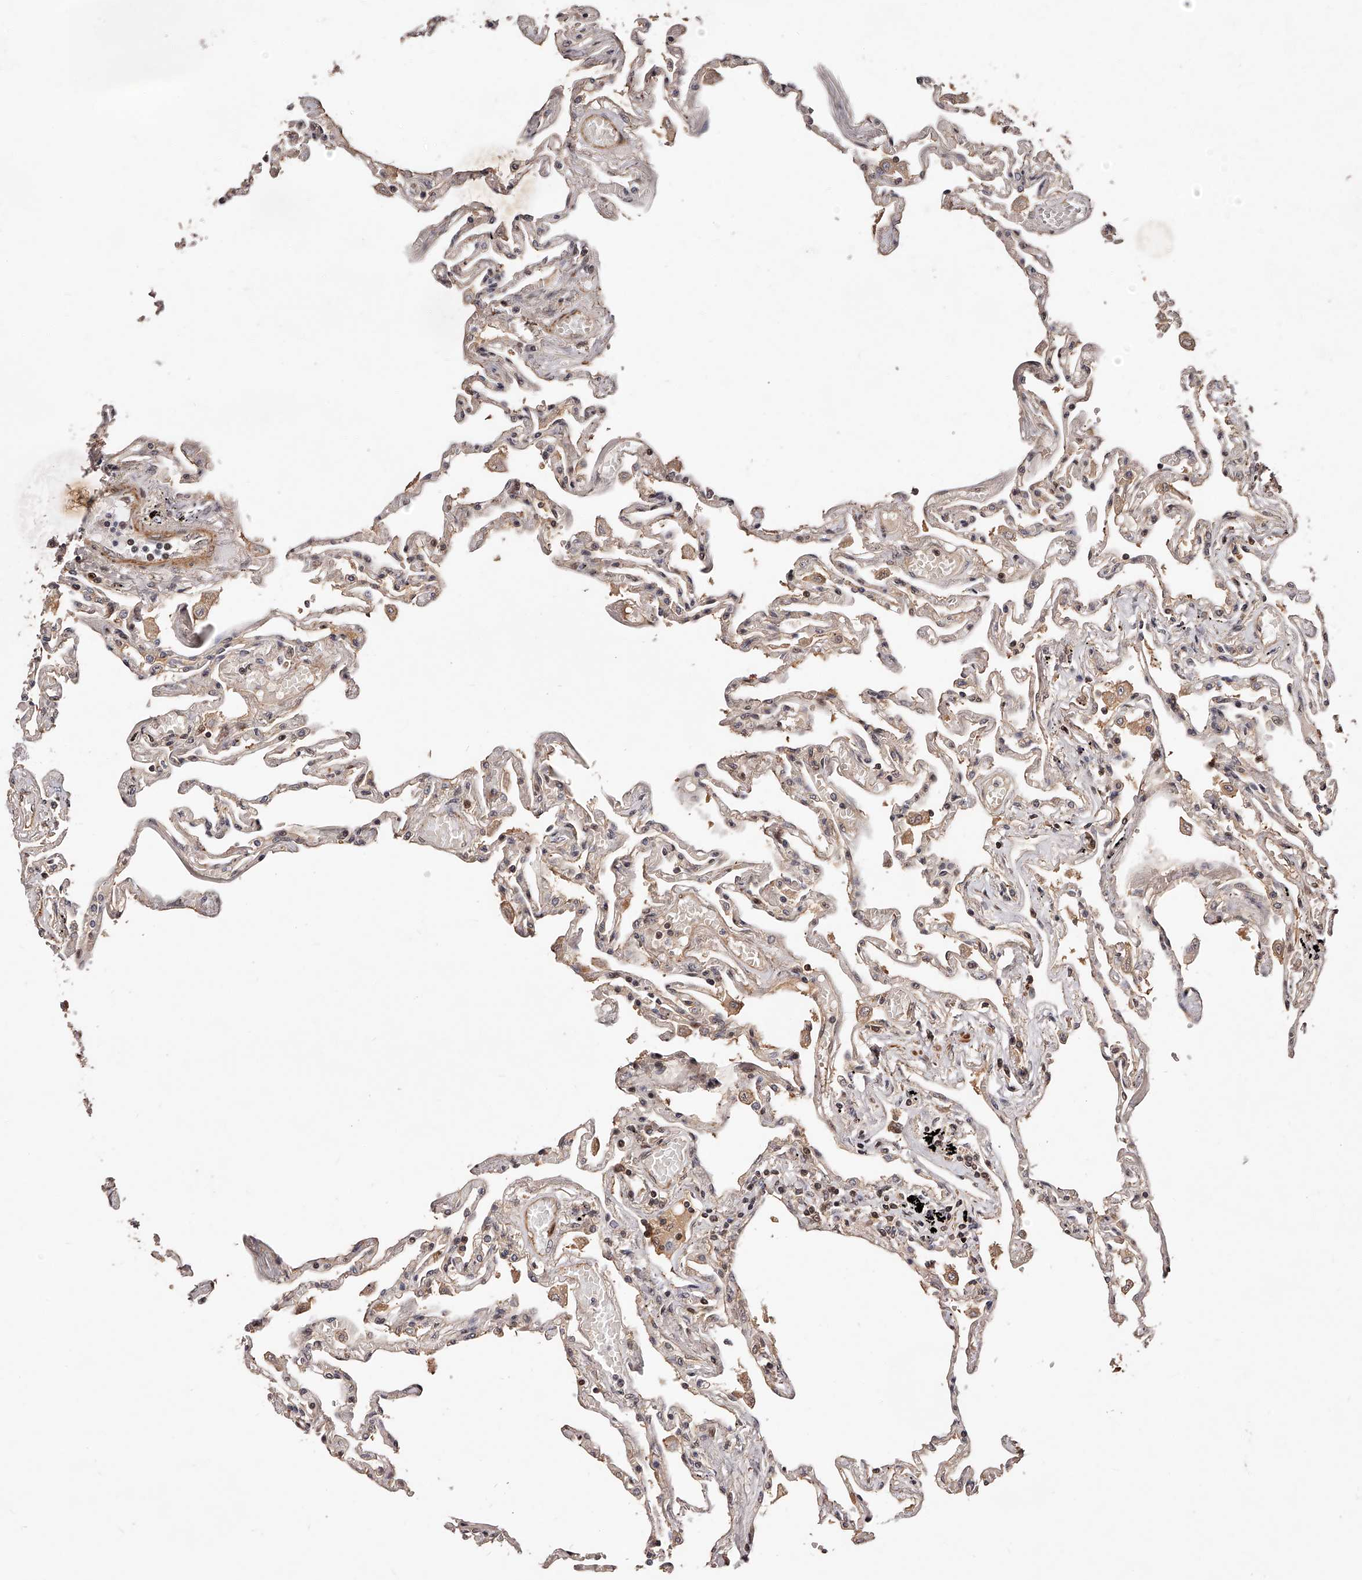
{"staining": {"intensity": "weak", "quantity": "25%-75%", "location": "cytoplasmic/membranous,nuclear"}, "tissue": "lung", "cell_type": "Alveolar cells", "image_type": "normal", "snomed": [{"axis": "morphology", "description": "Normal tissue, NOS"}, {"axis": "topography", "description": "Lung"}], "caption": "Immunohistochemical staining of unremarkable lung demonstrates low levels of weak cytoplasmic/membranous,nuclear staining in about 25%-75% of alveolar cells. Using DAB (3,3'-diaminobenzidine) (brown) and hematoxylin (blue) stains, captured at high magnification using brightfield microscopy.", "gene": "CUL7", "patient": {"sex": "female", "age": 67}}